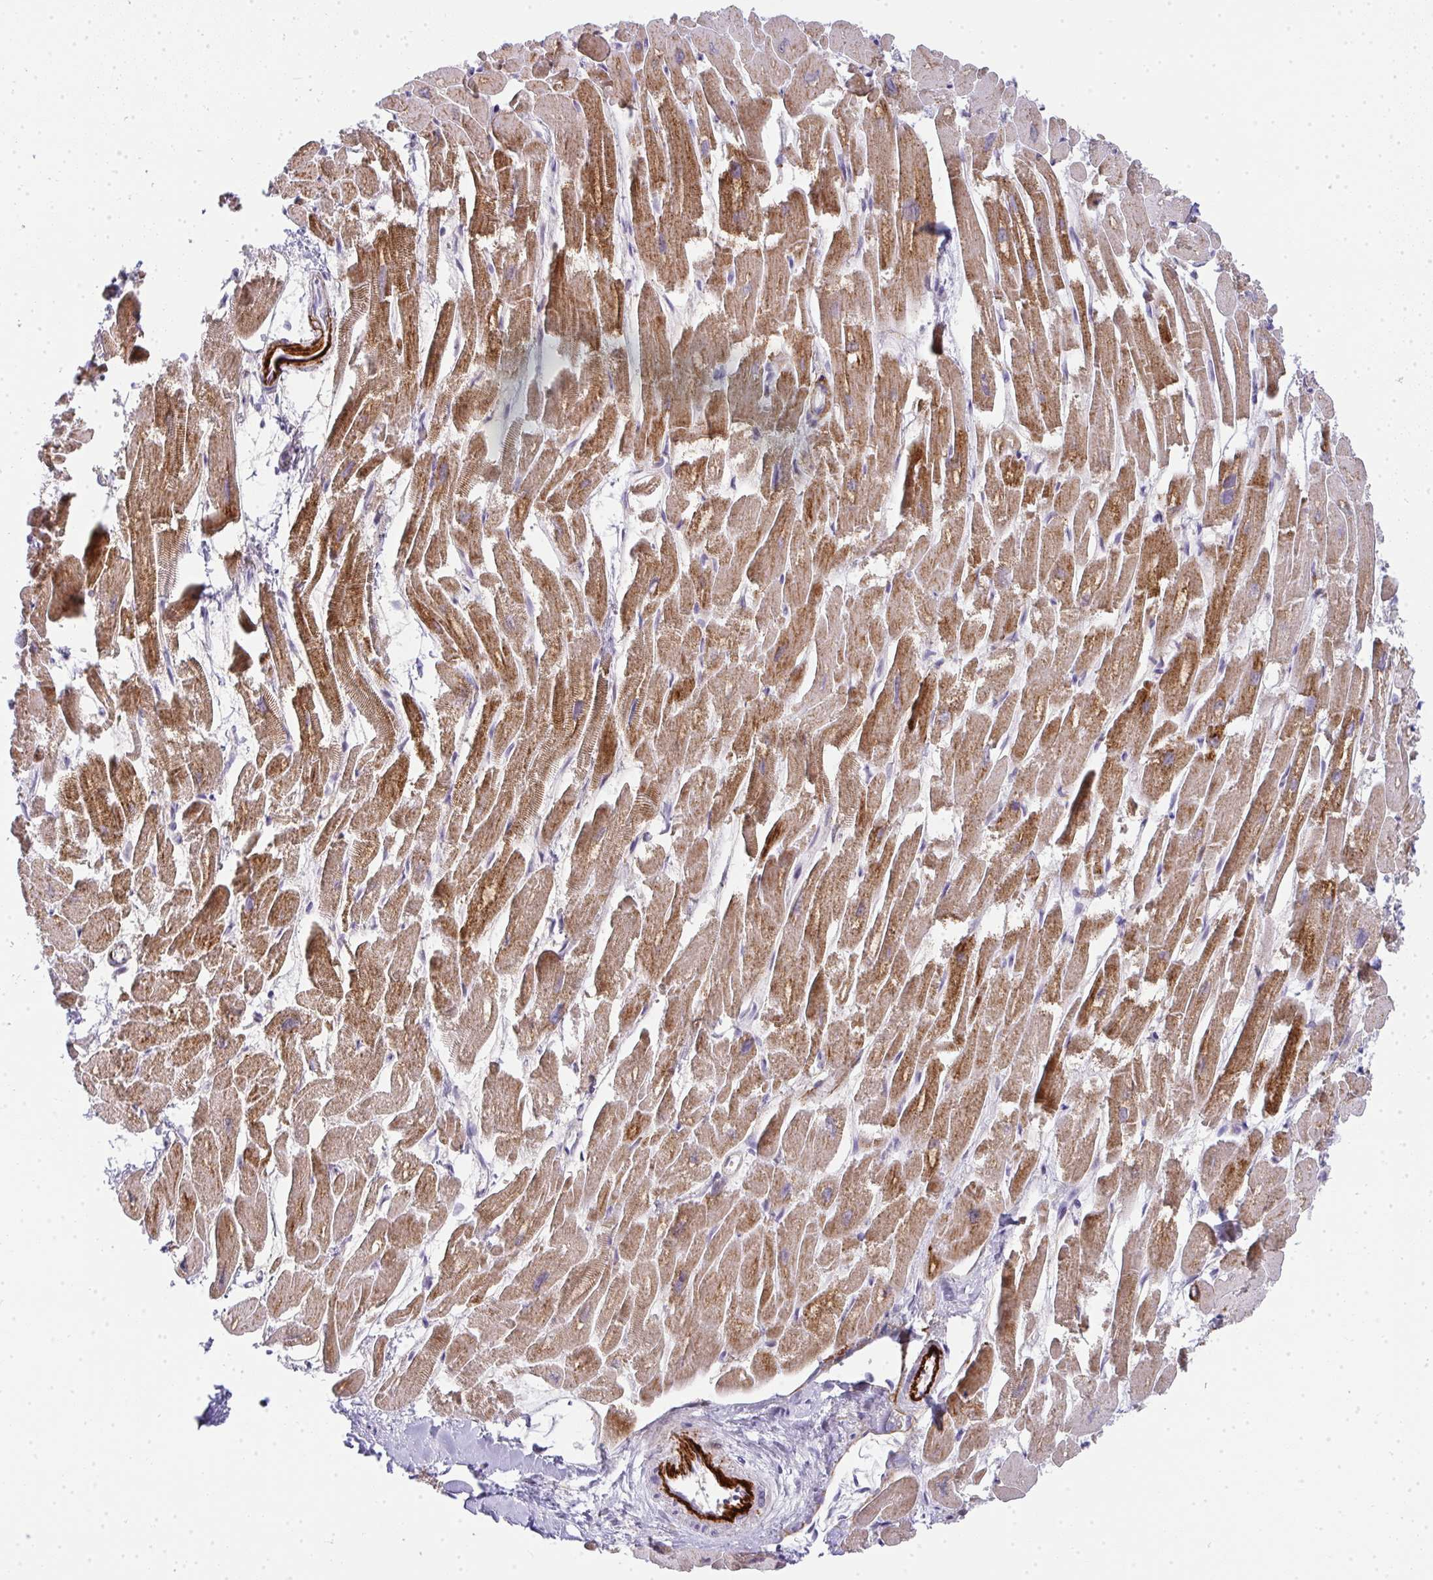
{"staining": {"intensity": "strong", "quantity": ">75%", "location": "cytoplasmic/membranous"}, "tissue": "heart muscle", "cell_type": "Cardiomyocytes", "image_type": "normal", "snomed": [{"axis": "morphology", "description": "Normal tissue, NOS"}, {"axis": "topography", "description": "Heart"}], "caption": "This micrograph shows immunohistochemistry (IHC) staining of normal human heart muscle, with high strong cytoplasmic/membranous staining in approximately >75% of cardiomyocytes.", "gene": "TNMD", "patient": {"sex": "male", "age": 54}}